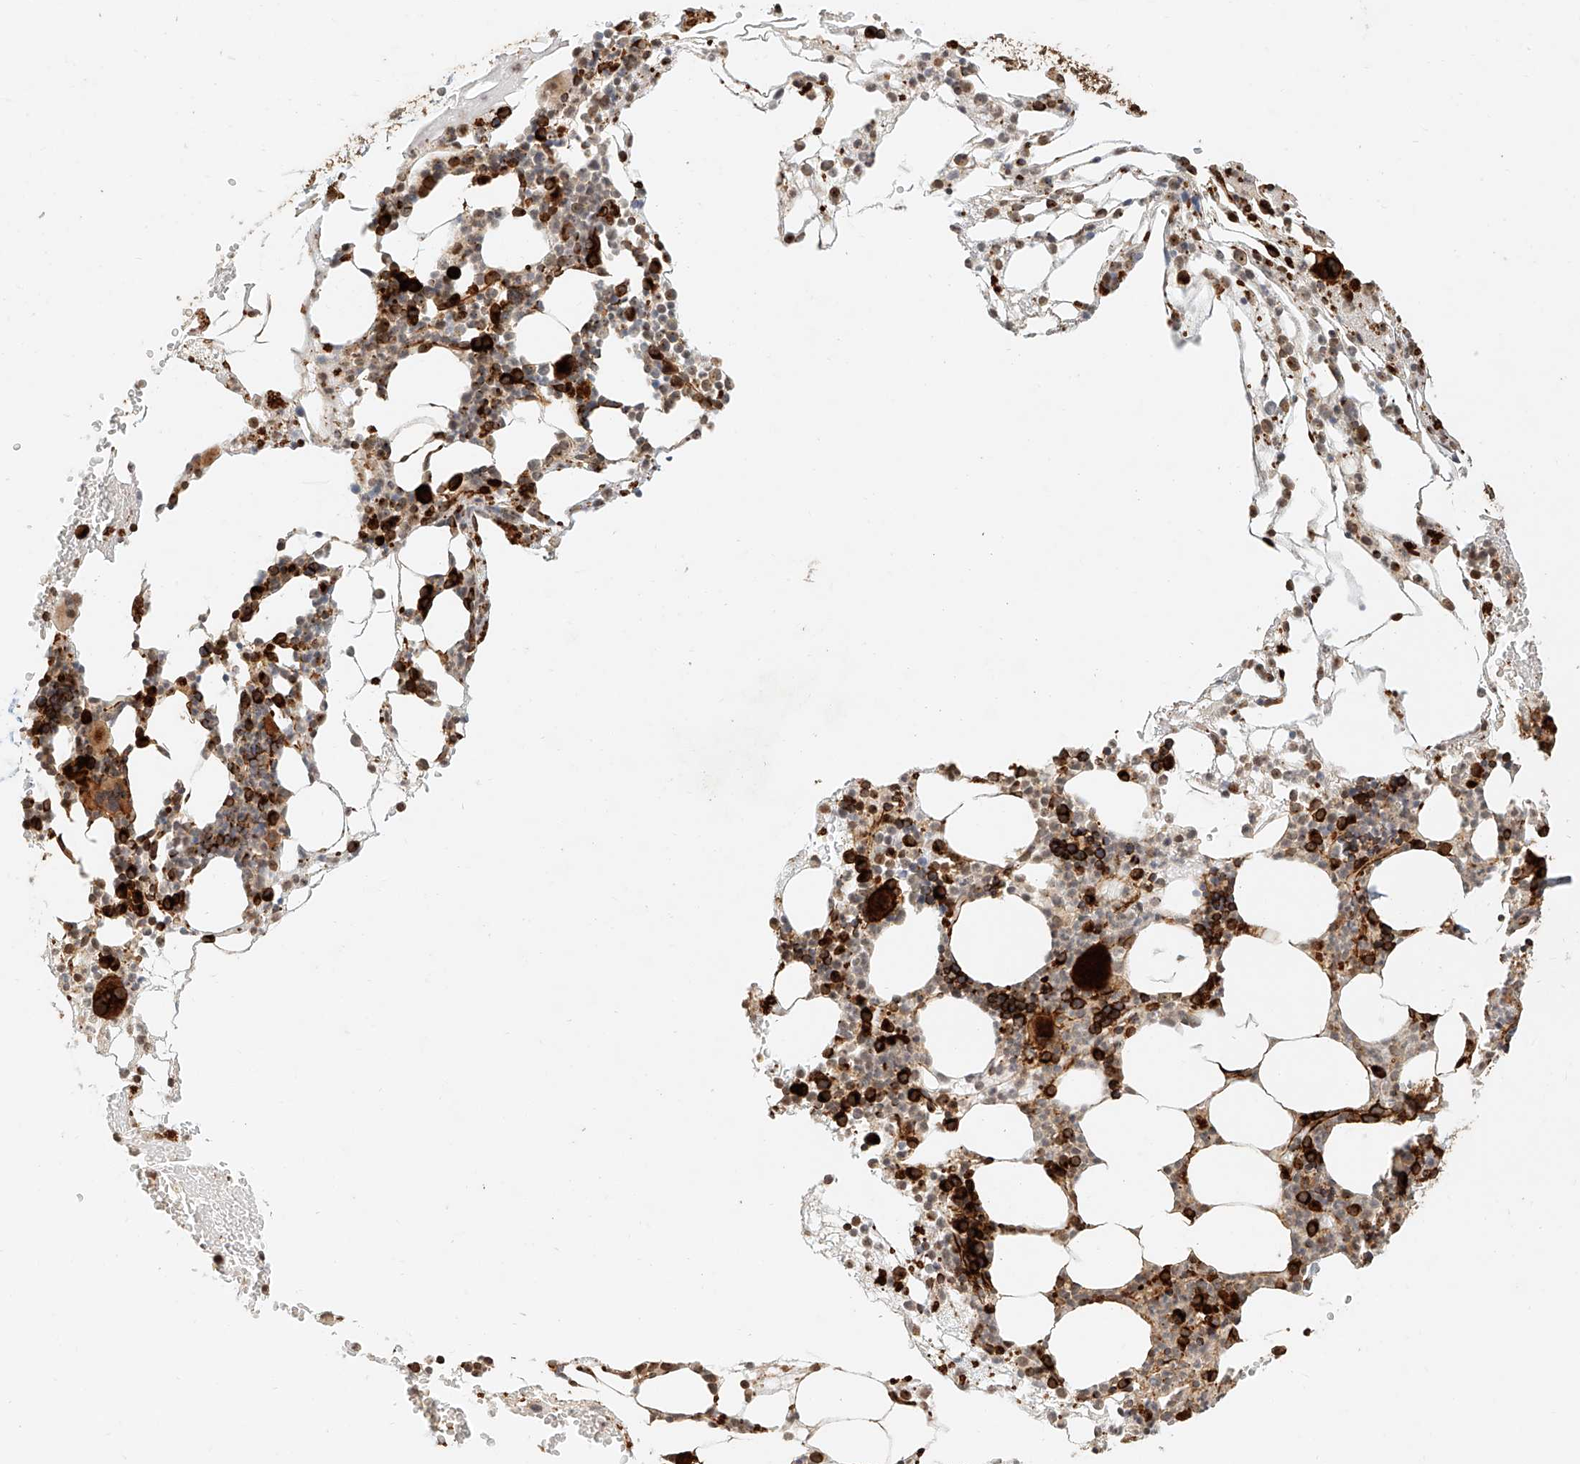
{"staining": {"intensity": "strong", "quantity": ">75%", "location": "cytoplasmic/membranous"}, "tissue": "bone marrow", "cell_type": "Hematopoietic cells", "image_type": "normal", "snomed": [{"axis": "morphology", "description": "Normal tissue, NOS"}, {"axis": "morphology", "description": "Inflammation, NOS"}, {"axis": "topography", "description": "Bone marrow"}], "caption": "Immunohistochemistry micrograph of unremarkable bone marrow stained for a protein (brown), which displays high levels of strong cytoplasmic/membranous positivity in about >75% of hematopoietic cells.", "gene": "NAP1L1", "patient": {"sex": "female", "age": 78}}